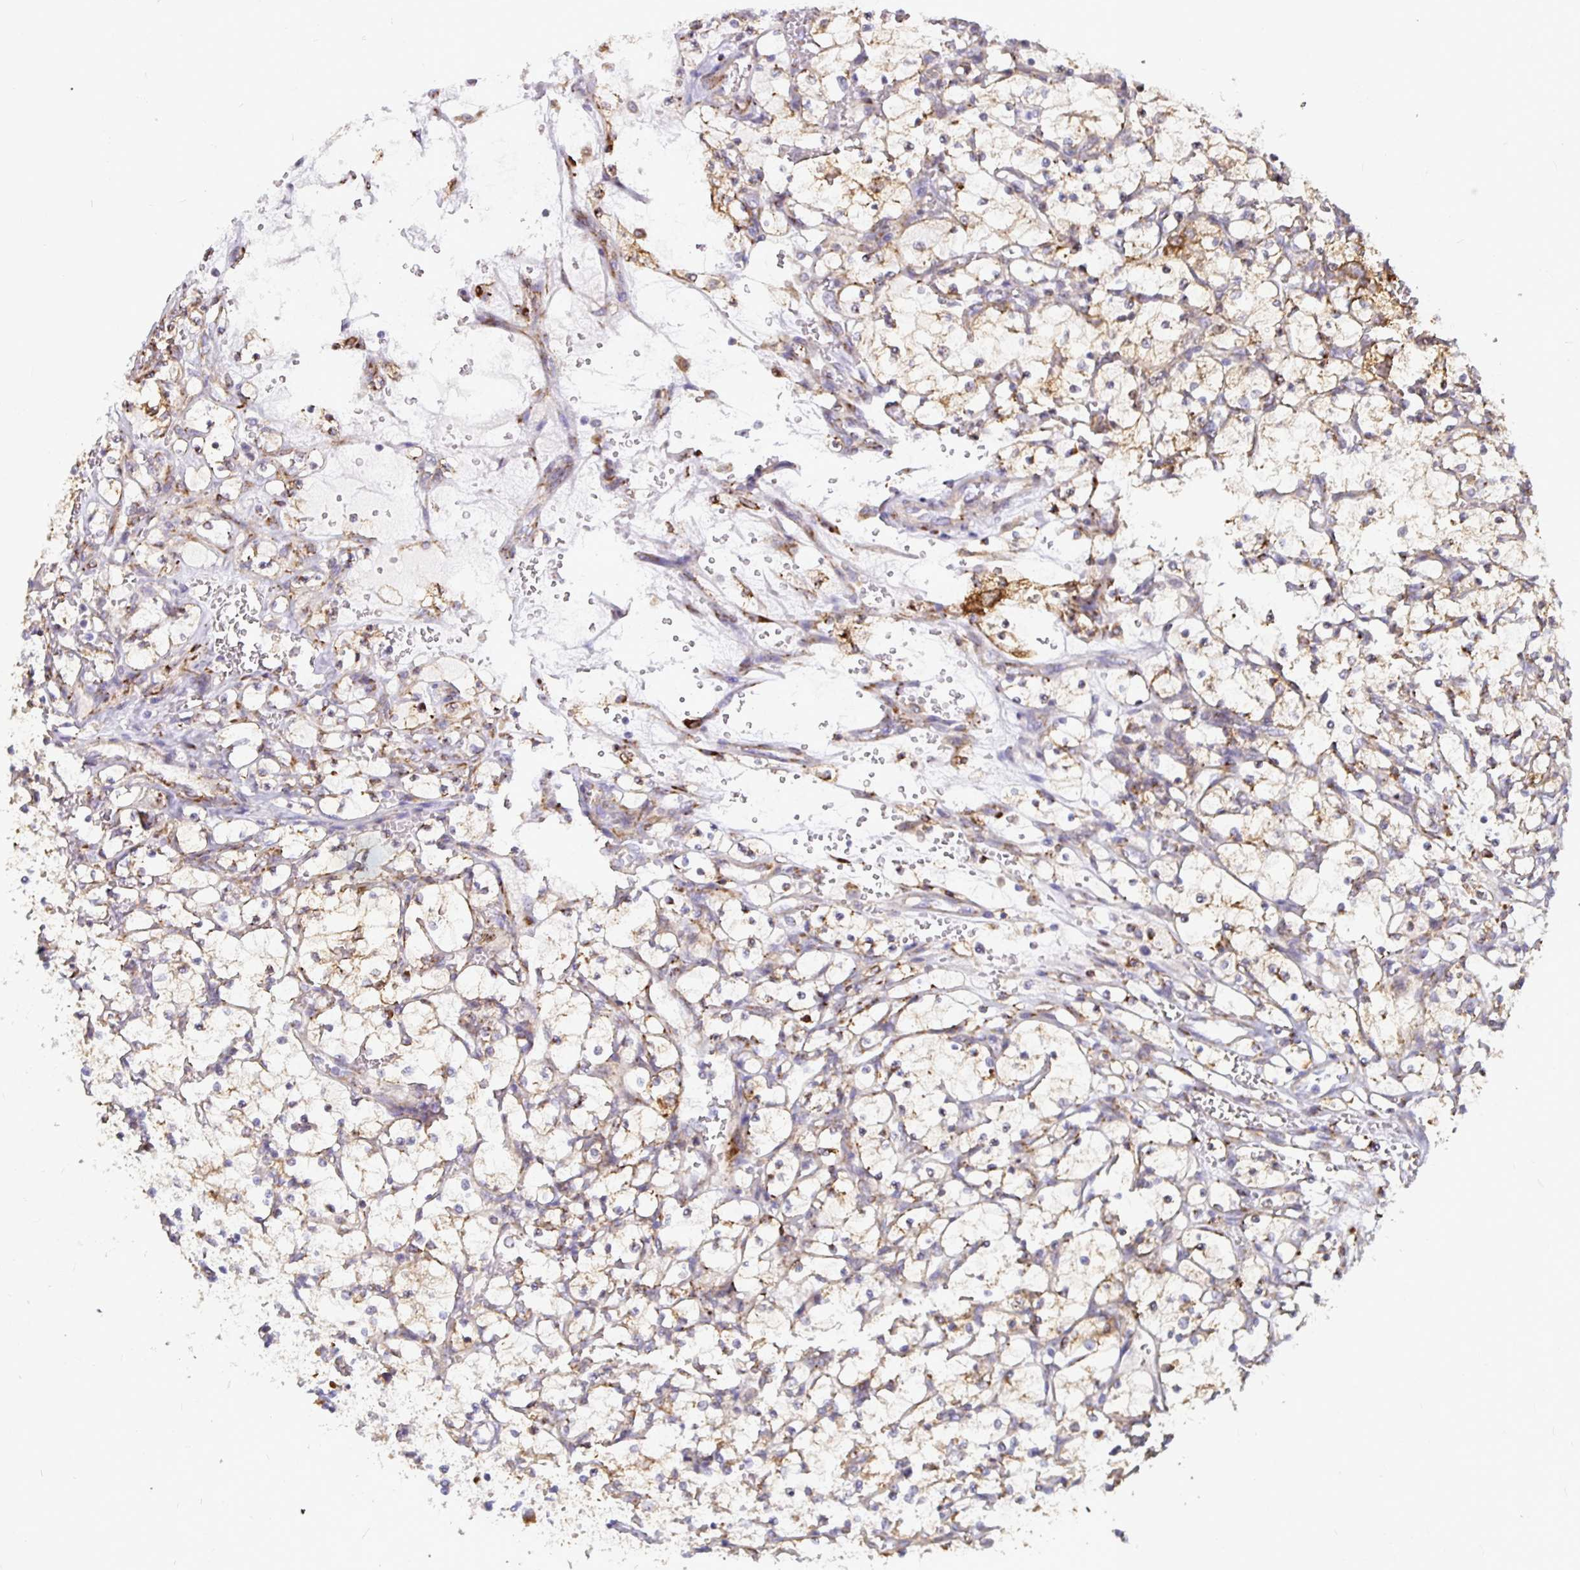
{"staining": {"intensity": "weak", "quantity": "25%-75%", "location": "cytoplasmic/membranous"}, "tissue": "renal cancer", "cell_type": "Tumor cells", "image_type": "cancer", "snomed": [{"axis": "morphology", "description": "Adenocarcinoma, NOS"}, {"axis": "topography", "description": "Kidney"}], "caption": "Human renal cancer (adenocarcinoma) stained with a protein marker reveals weak staining in tumor cells.", "gene": "P4HA2", "patient": {"sex": "female", "age": 69}}